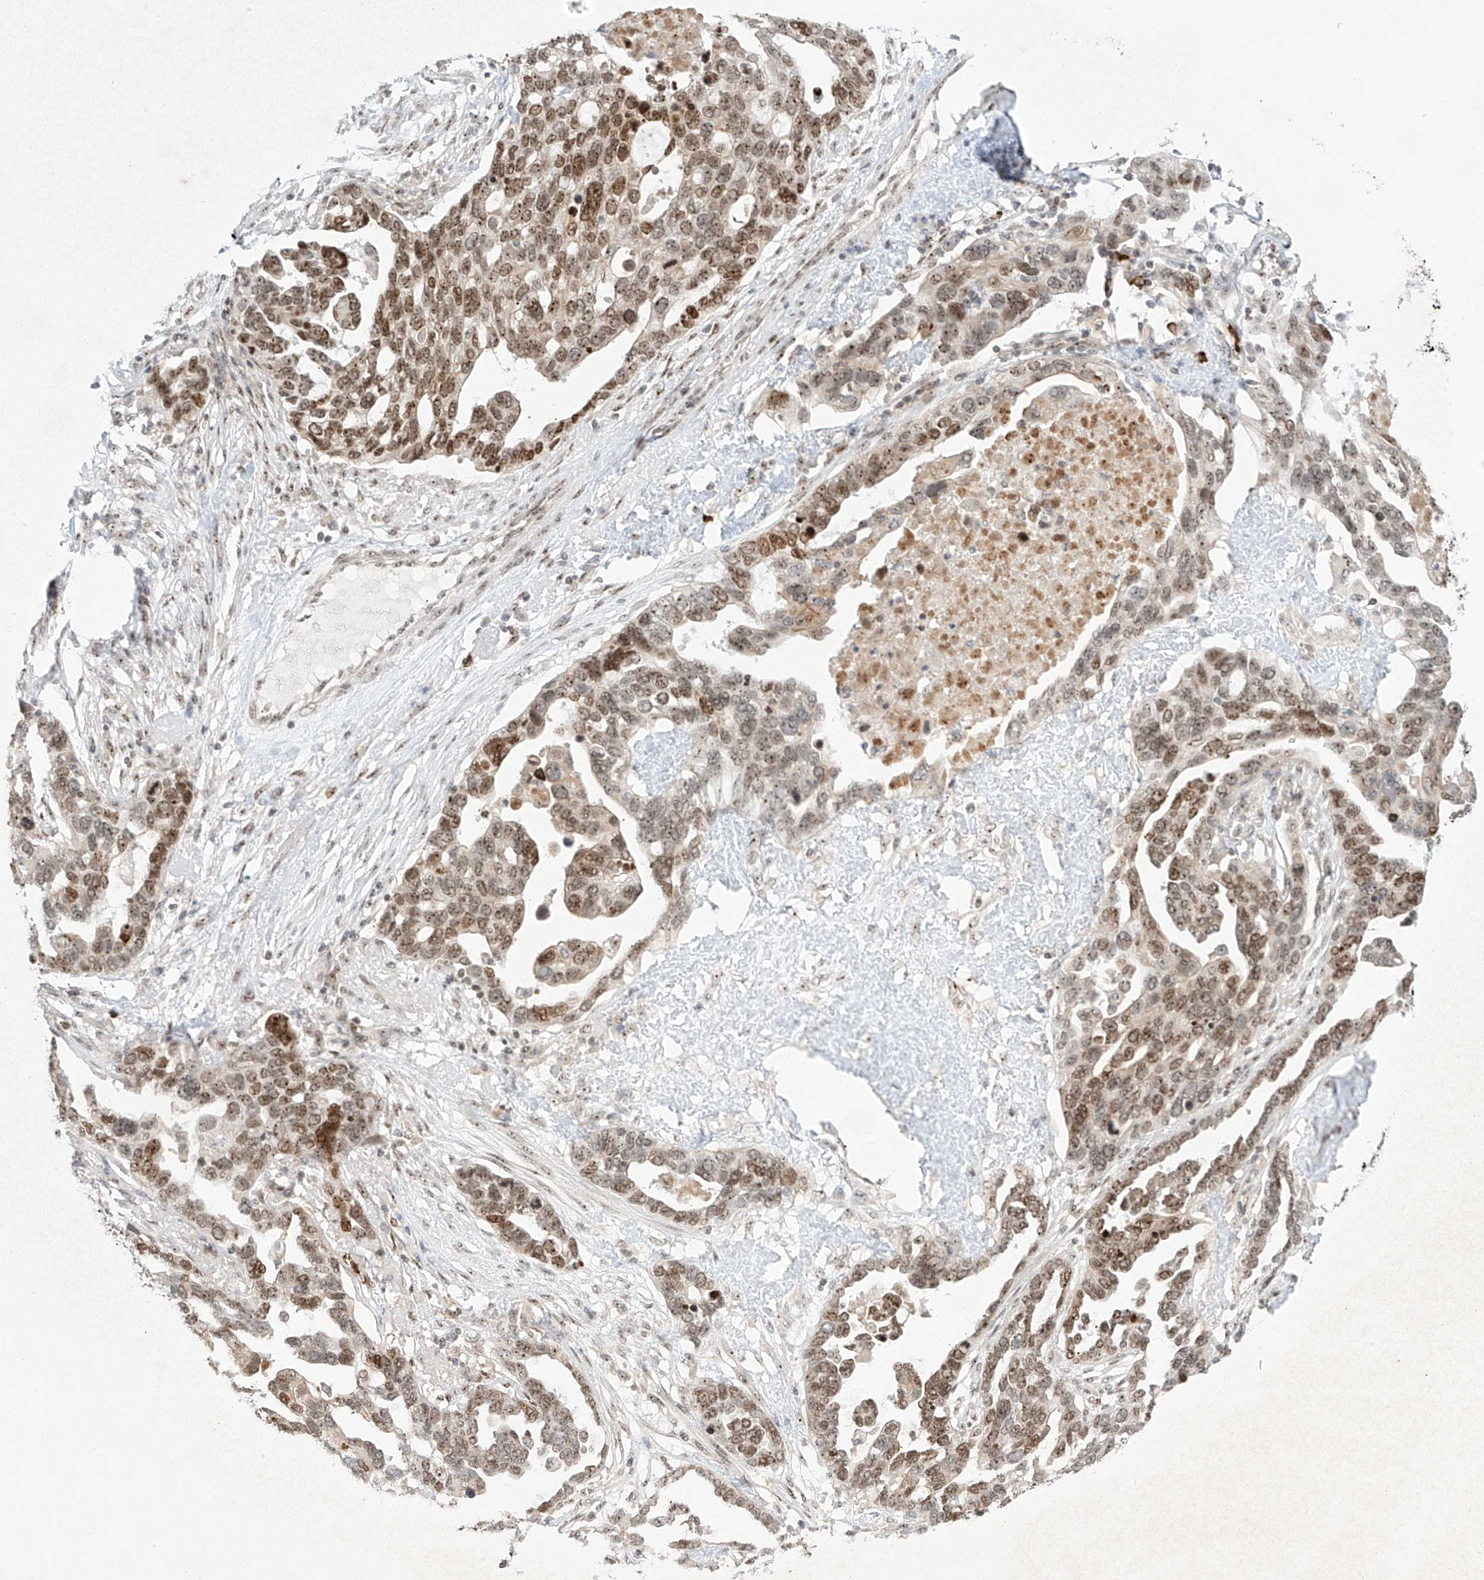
{"staining": {"intensity": "moderate", "quantity": ">75%", "location": "cytoplasmic/membranous,nuclear"}, "tissue": "ovarian cancer", "cell_type": "Tumor cells", "image_type": "cancer", "snomed": [{"axis": "morphology", "description": "Cystadenocarcinoma, serous, NOS"}, {"axis": "topography", "description": "Ovary"}], "caption": "Protein expression analysis of human ovarian cancer (serous cystadenocarcinoma) reveals moderate cytoplasmic/membranous and nuclear staining in approximately >75% of tumor cells.", "gene": "ZNF512", "patient": {"sex": "female", "age": 54}}